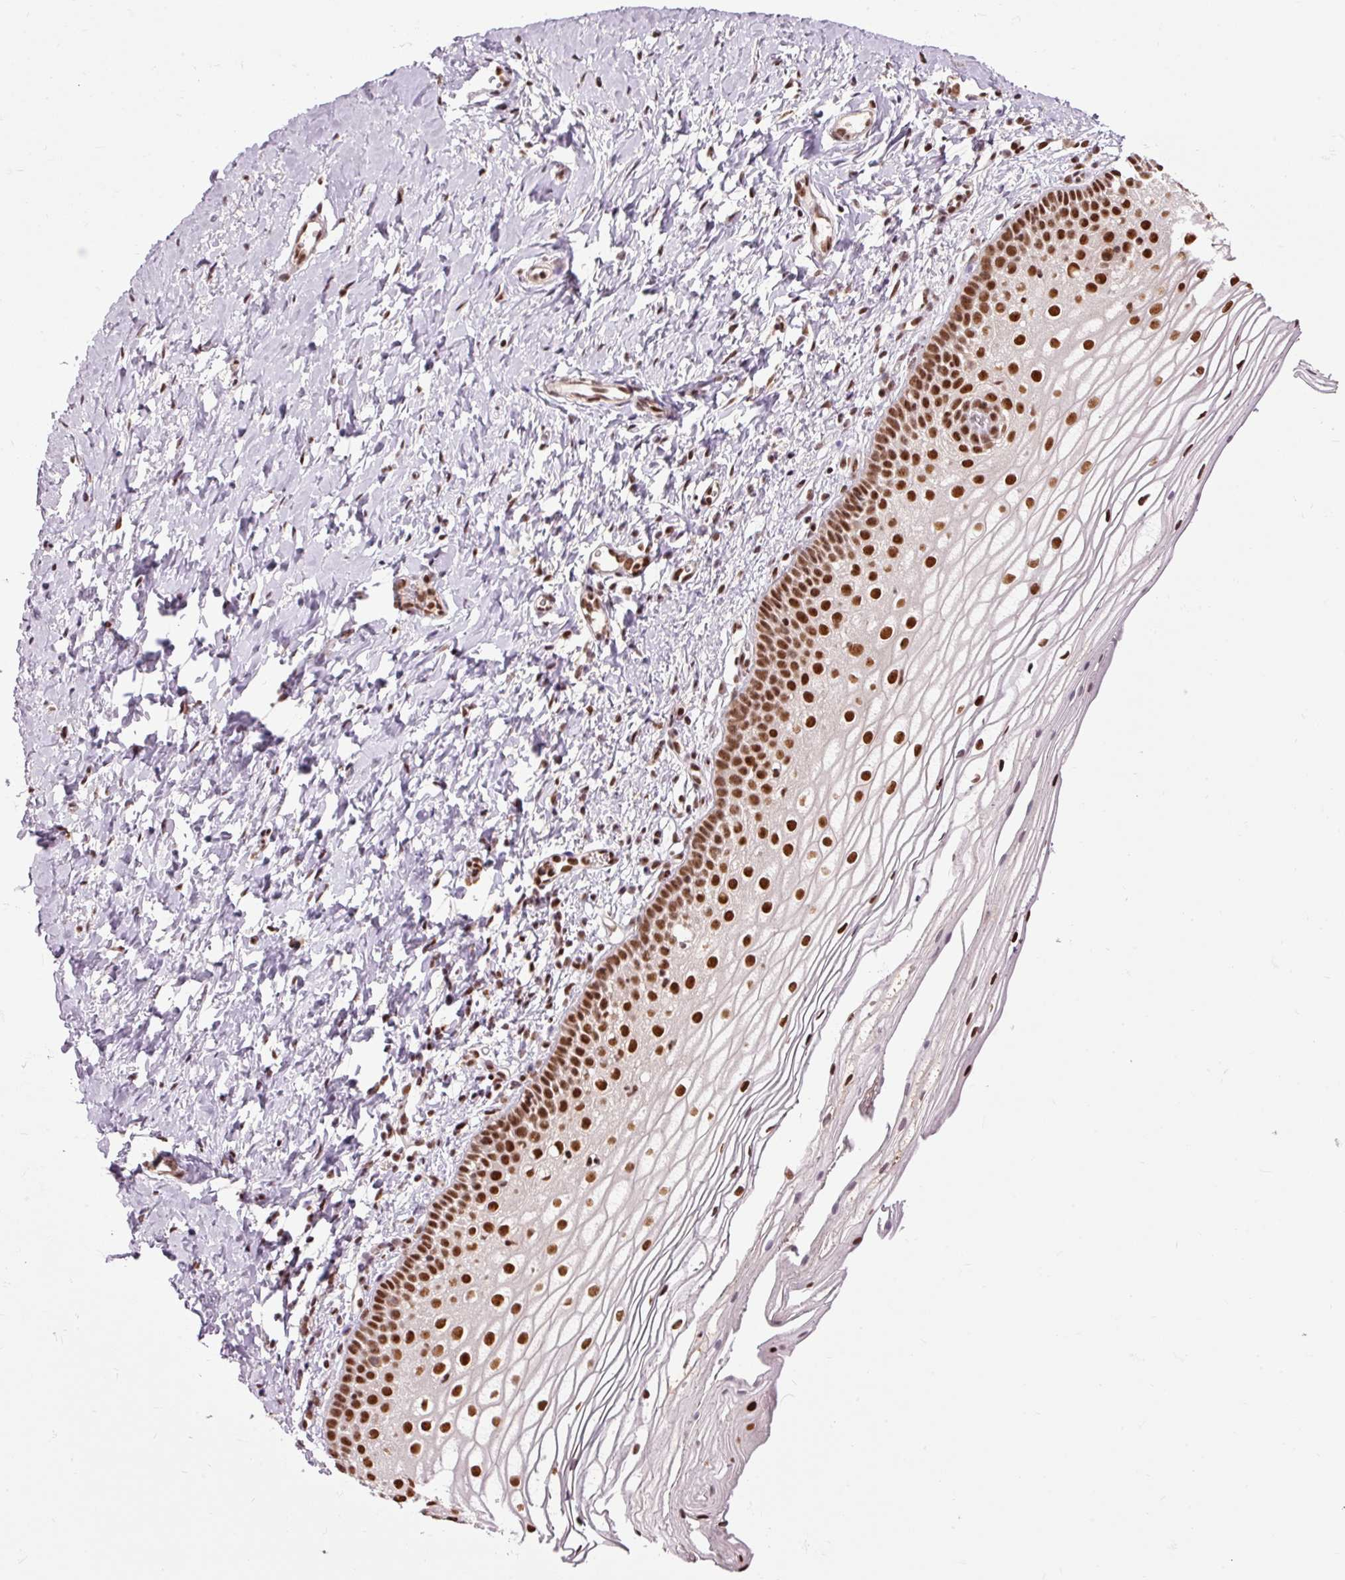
{"staining": {"intensity": "strong", "quantity": ">75%", "location": "nuclear"}, "tissue": "vagina", "cell_type": "Squamous epithelial cells", "image_type": "normal", "snomed": [{"axis": "morphology", "description": "Normal tissue, NOS"}, {"axis": "topography", "description": "Vagina"}], "caption": "The photomicrograph displays immunohistochemical staining of benign vagina. There is strong nuclear expression is present in approximately >75% of squamous epithelial cells.", "gene": "ZBTB44", "patient": {"sex": "female", "age": 56}}